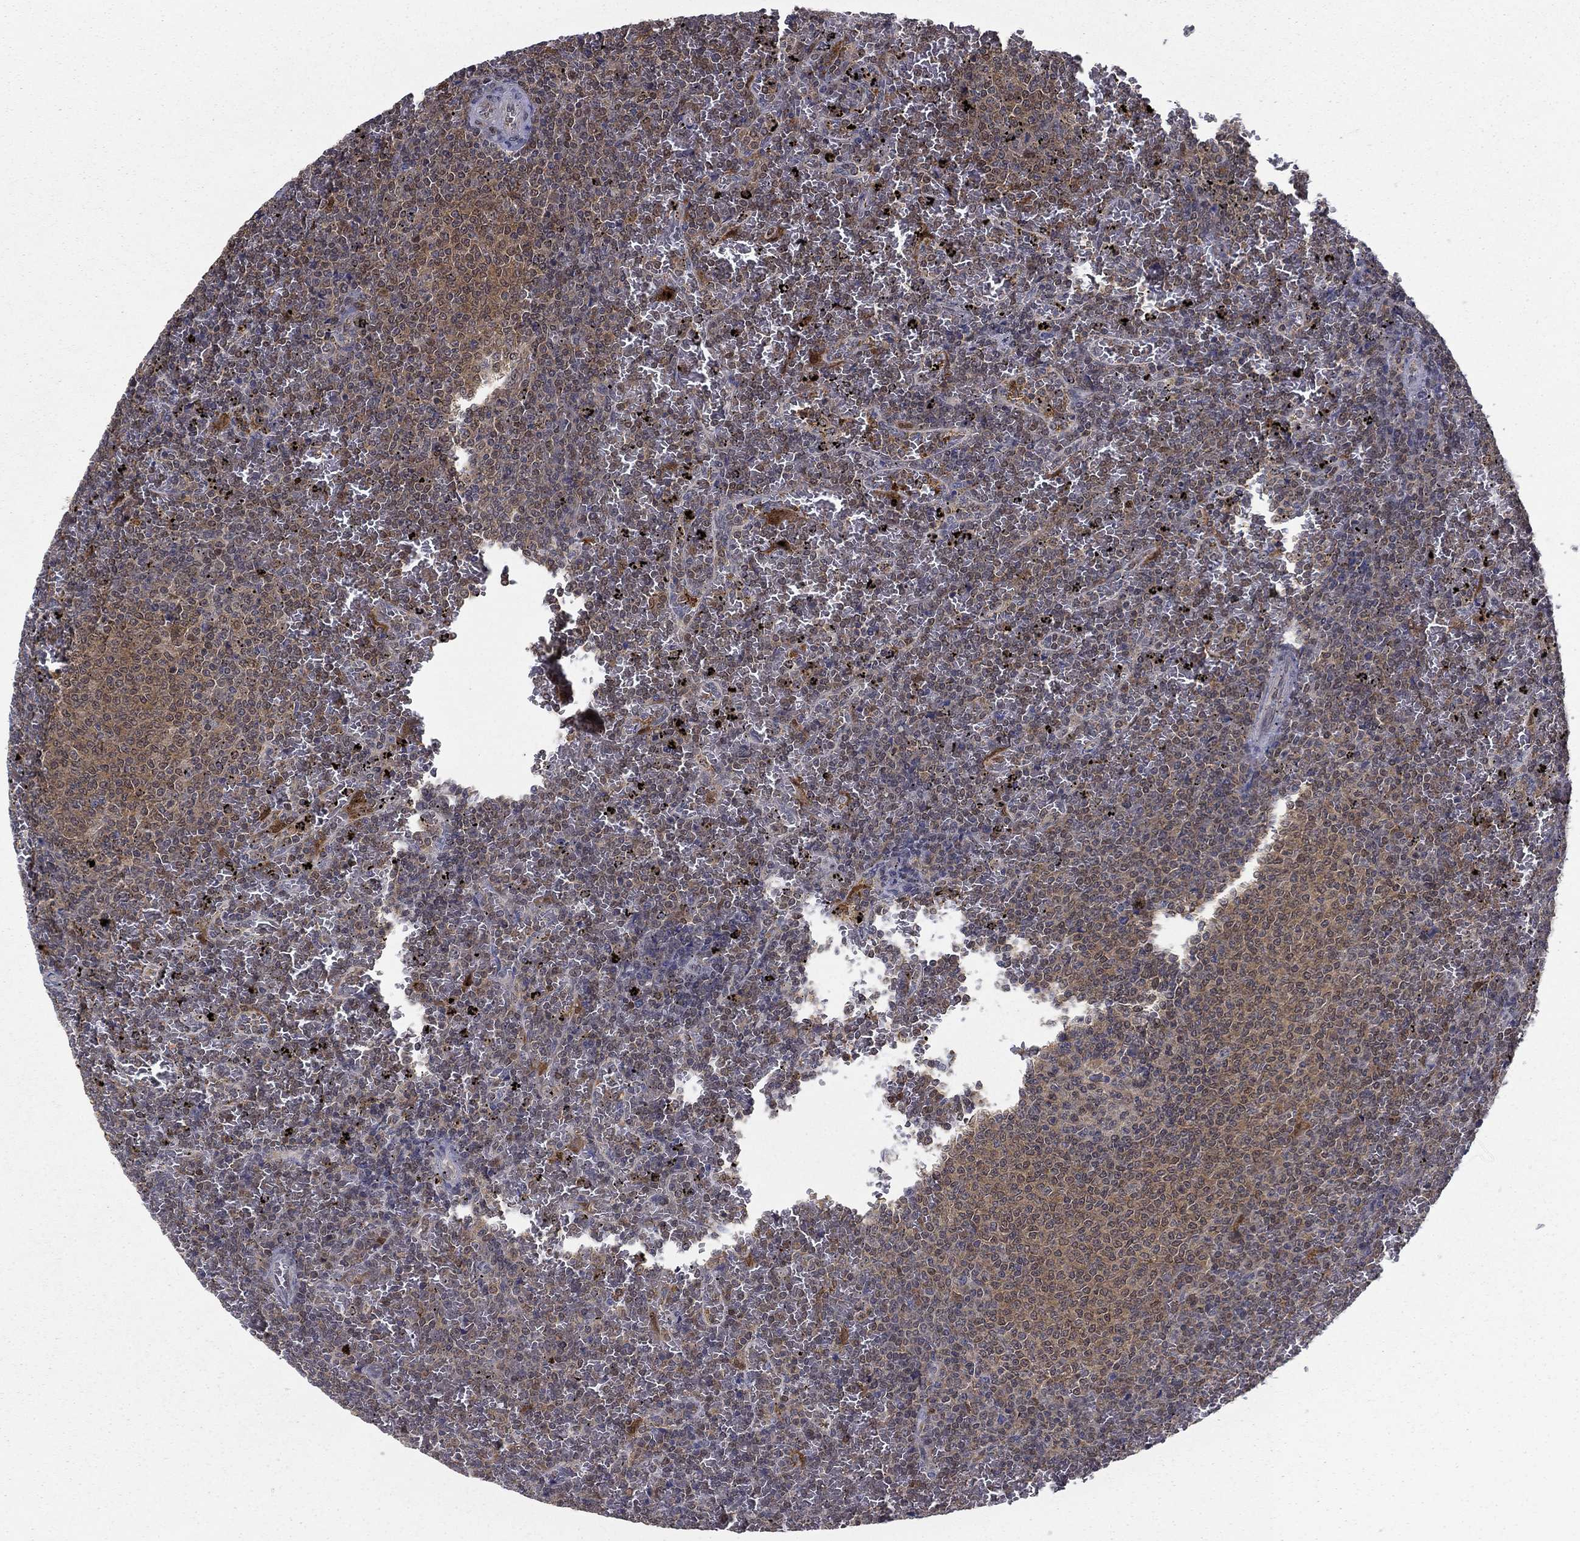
{"staining": {"intensity": "negative", "quantity": "none", "location": "none"}, "tissue": "lymphoma", "cell_type": "Tumor cells", "image_type": "cancer", "snomed": [{"axis": "morphology", "description": "Malignant lymphoma, non-Hodgkin's type, Low grade"}, {"axis": "topography", "description": "Spleen"}], "caption": "The photomicrograph displays no significant staining in tumor cells of lymphoma.", "gene": "NIT2", "patient": {"sex": "female", "age": 77}}